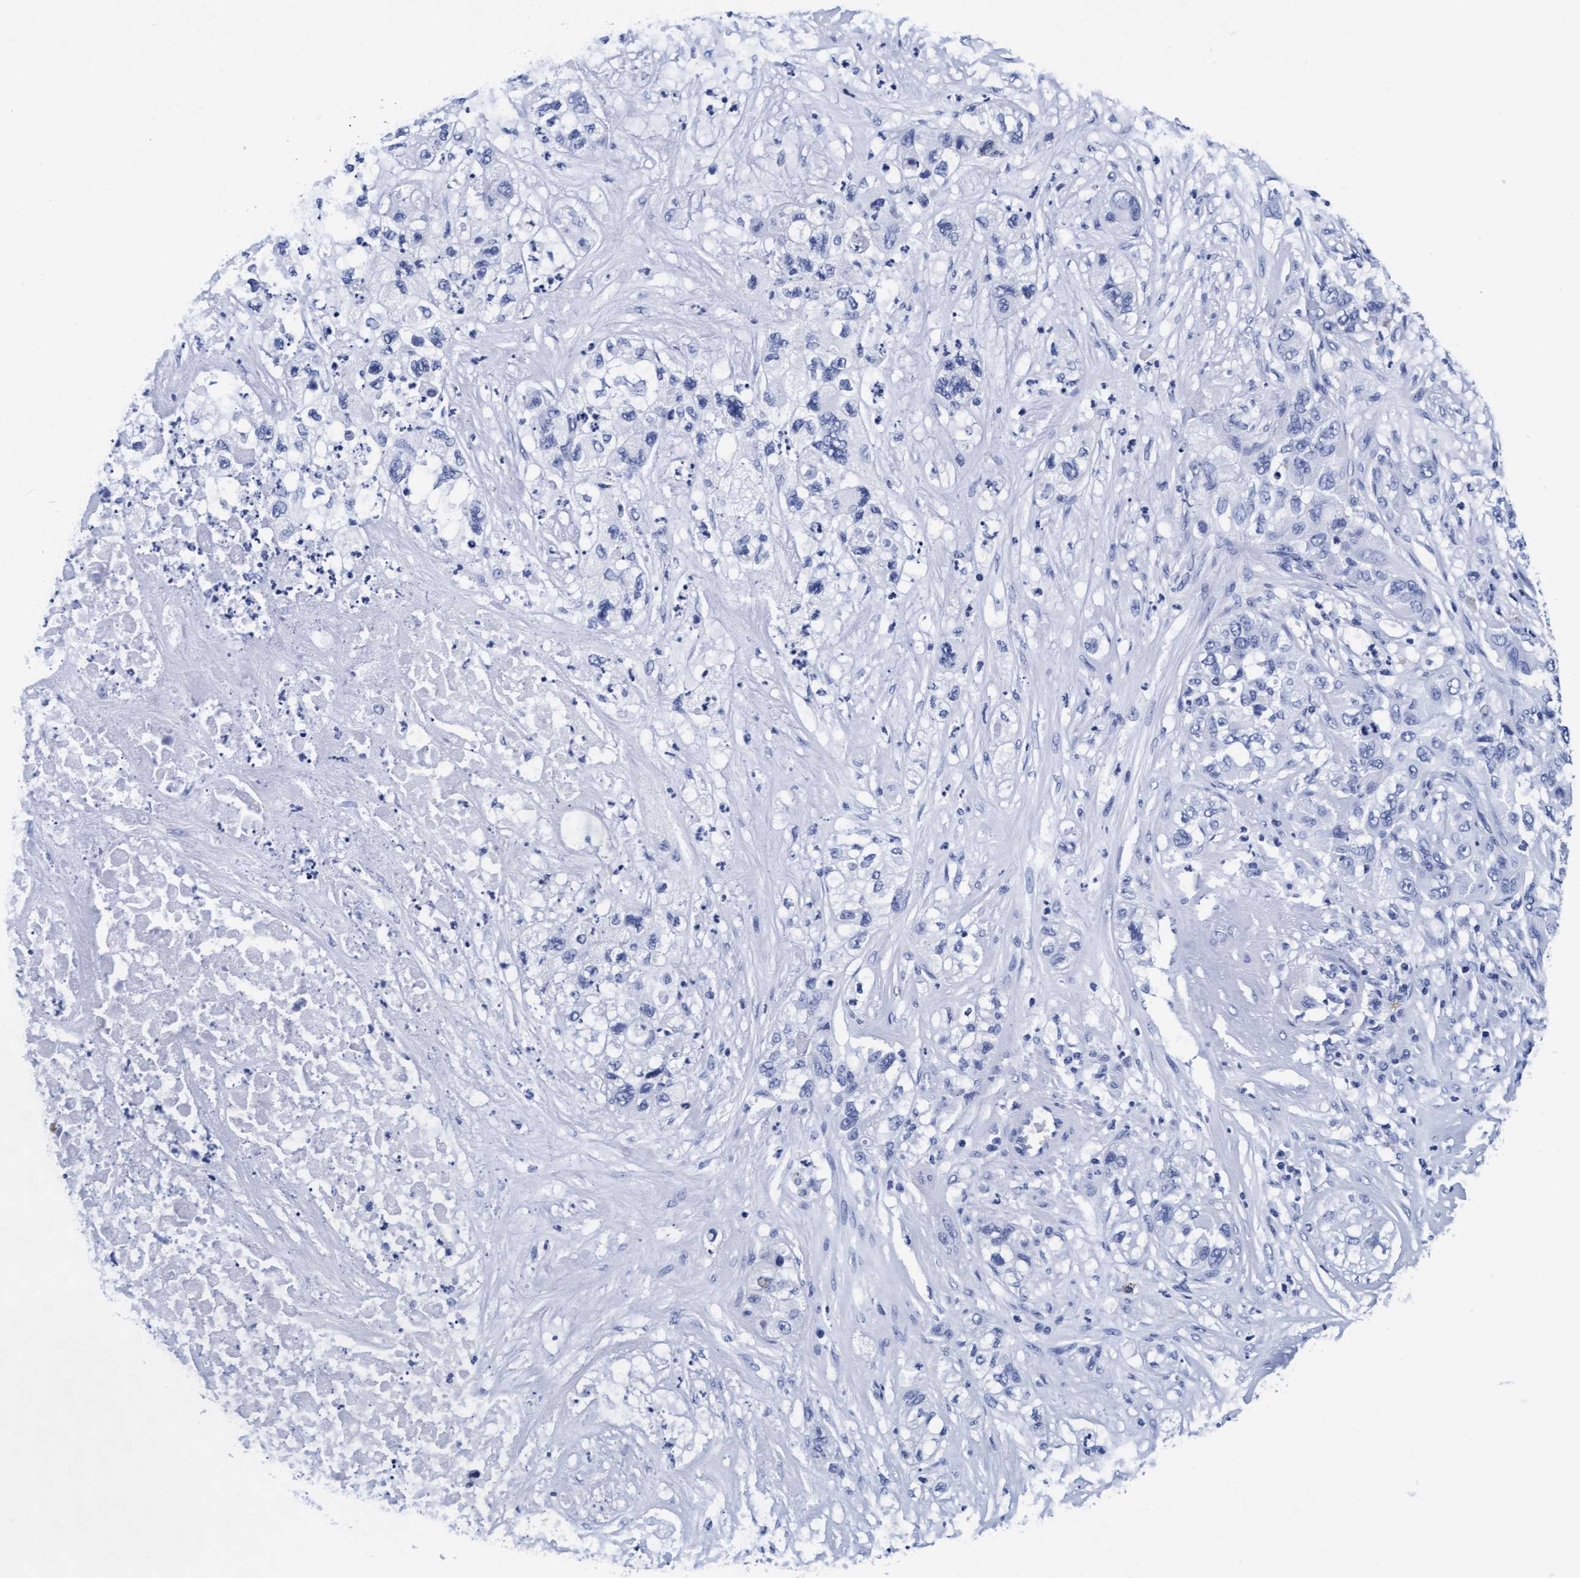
{"staining": {"intensity": "negative", "quantity": "none", "location": "none"}, "tissue": "pancreatic cancer", "cell_type": "Tumor cells", "image_type": "cancer", "snomed": [{"axis": "morphology", "description": "Adenocarcinoma, NOS"}, {"axis": "topography", "description": "Pancreas"}], "caption": "A high-resolution image shows immunohistochemistry staining of pancreatic cancer (adenocarcinoma), which displays no significant positivity in tumor cells.", "gene": "ARSG", "patient": {"sex": "female", "age": 78}}